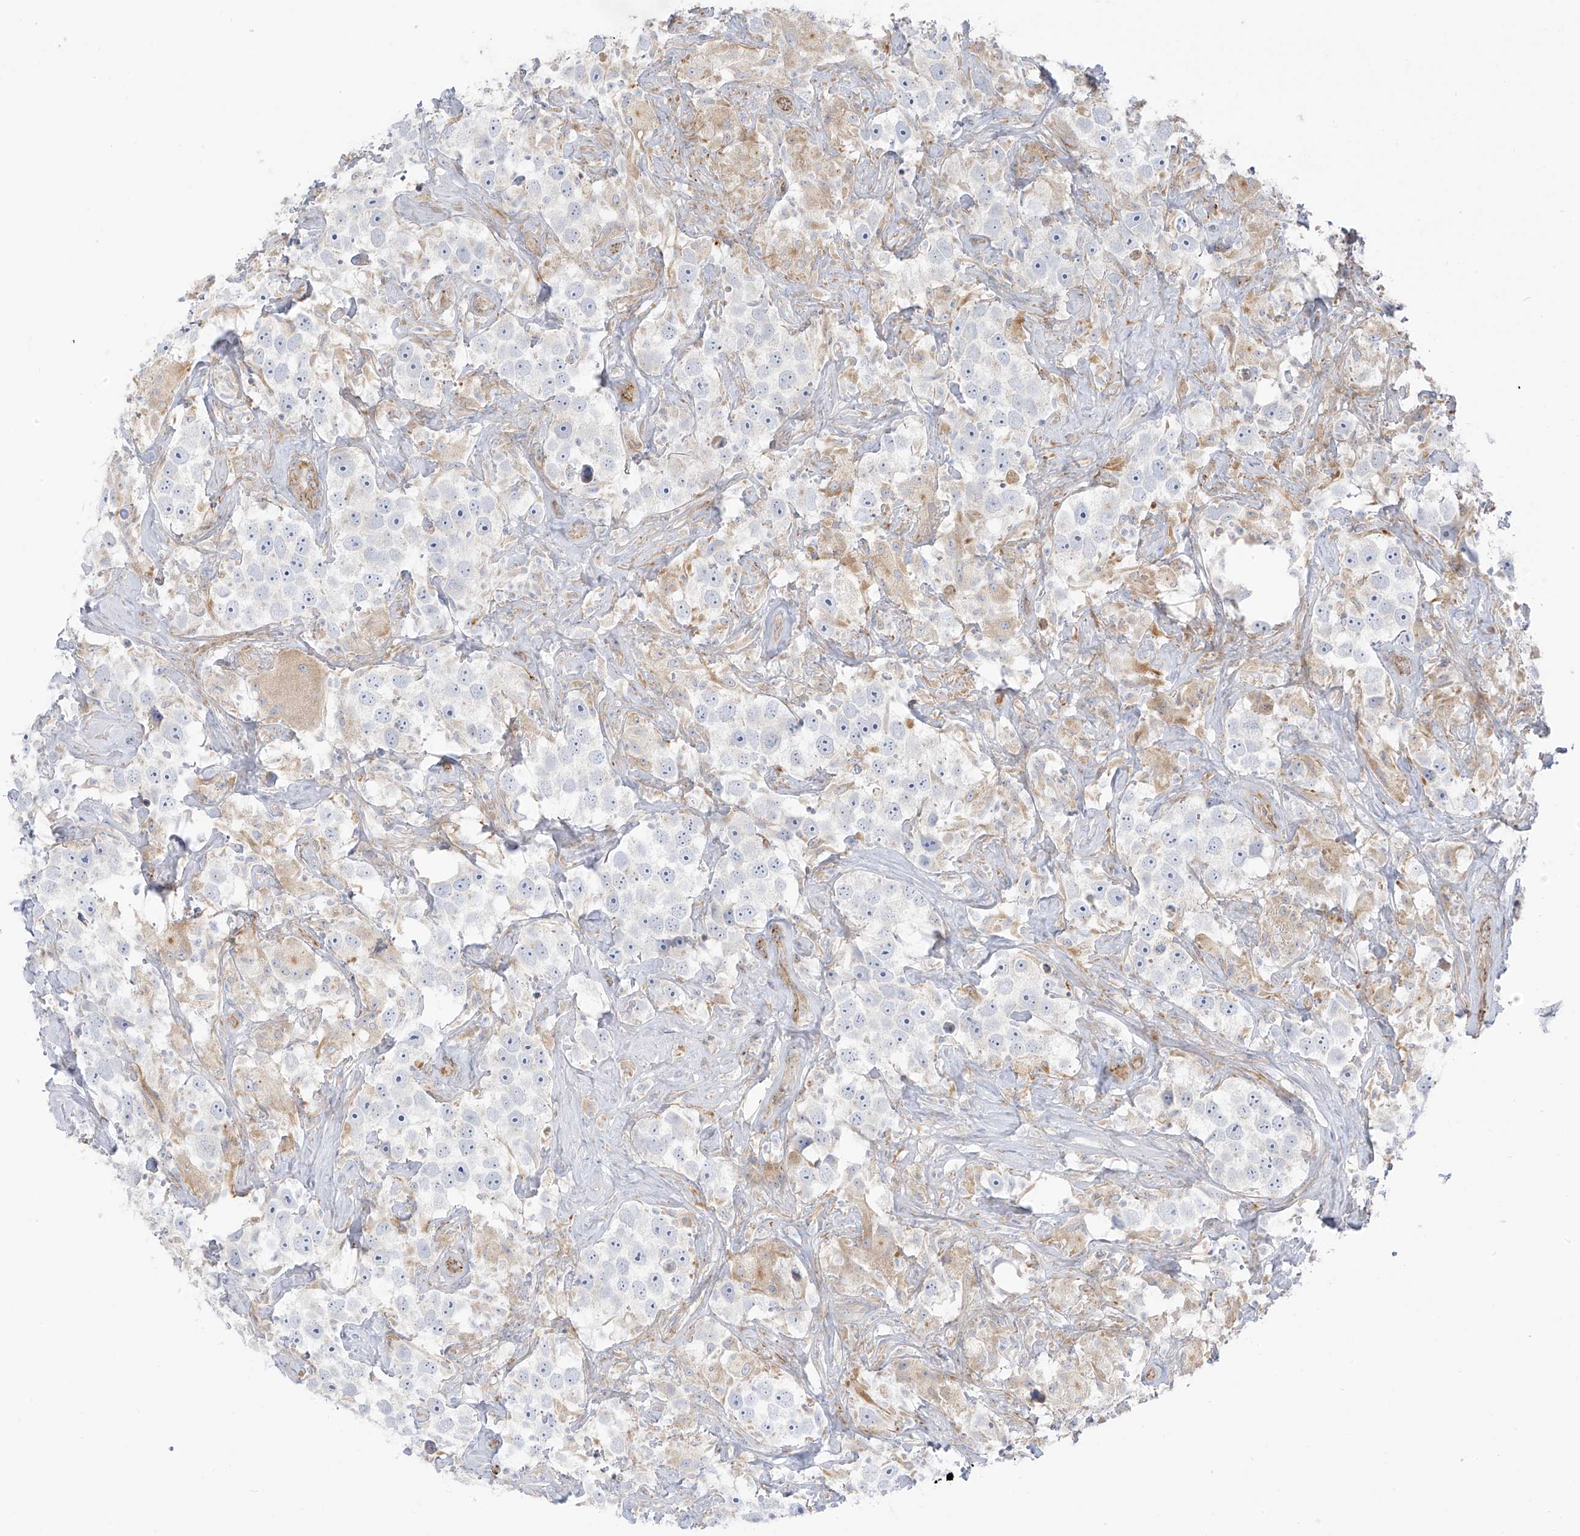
{"staining": {"intensity": "negative", "quantity": "none", "location": "none"}, "tissue": "testis cancer", "cell_type": "Tumor cells", "image_type": "cancer", "snomed": [{"axis": "morphology", "description": "Seminoma, NOS"}, {"axis": "topography", "description": "Testis"}], "caption": "Histopathology image shows no significant protein expression in tumor cells of testis seminoma. Nuclei are stained in blue.", "gene": "TAL2", "patient": {"sex": "male", "age": 49}}